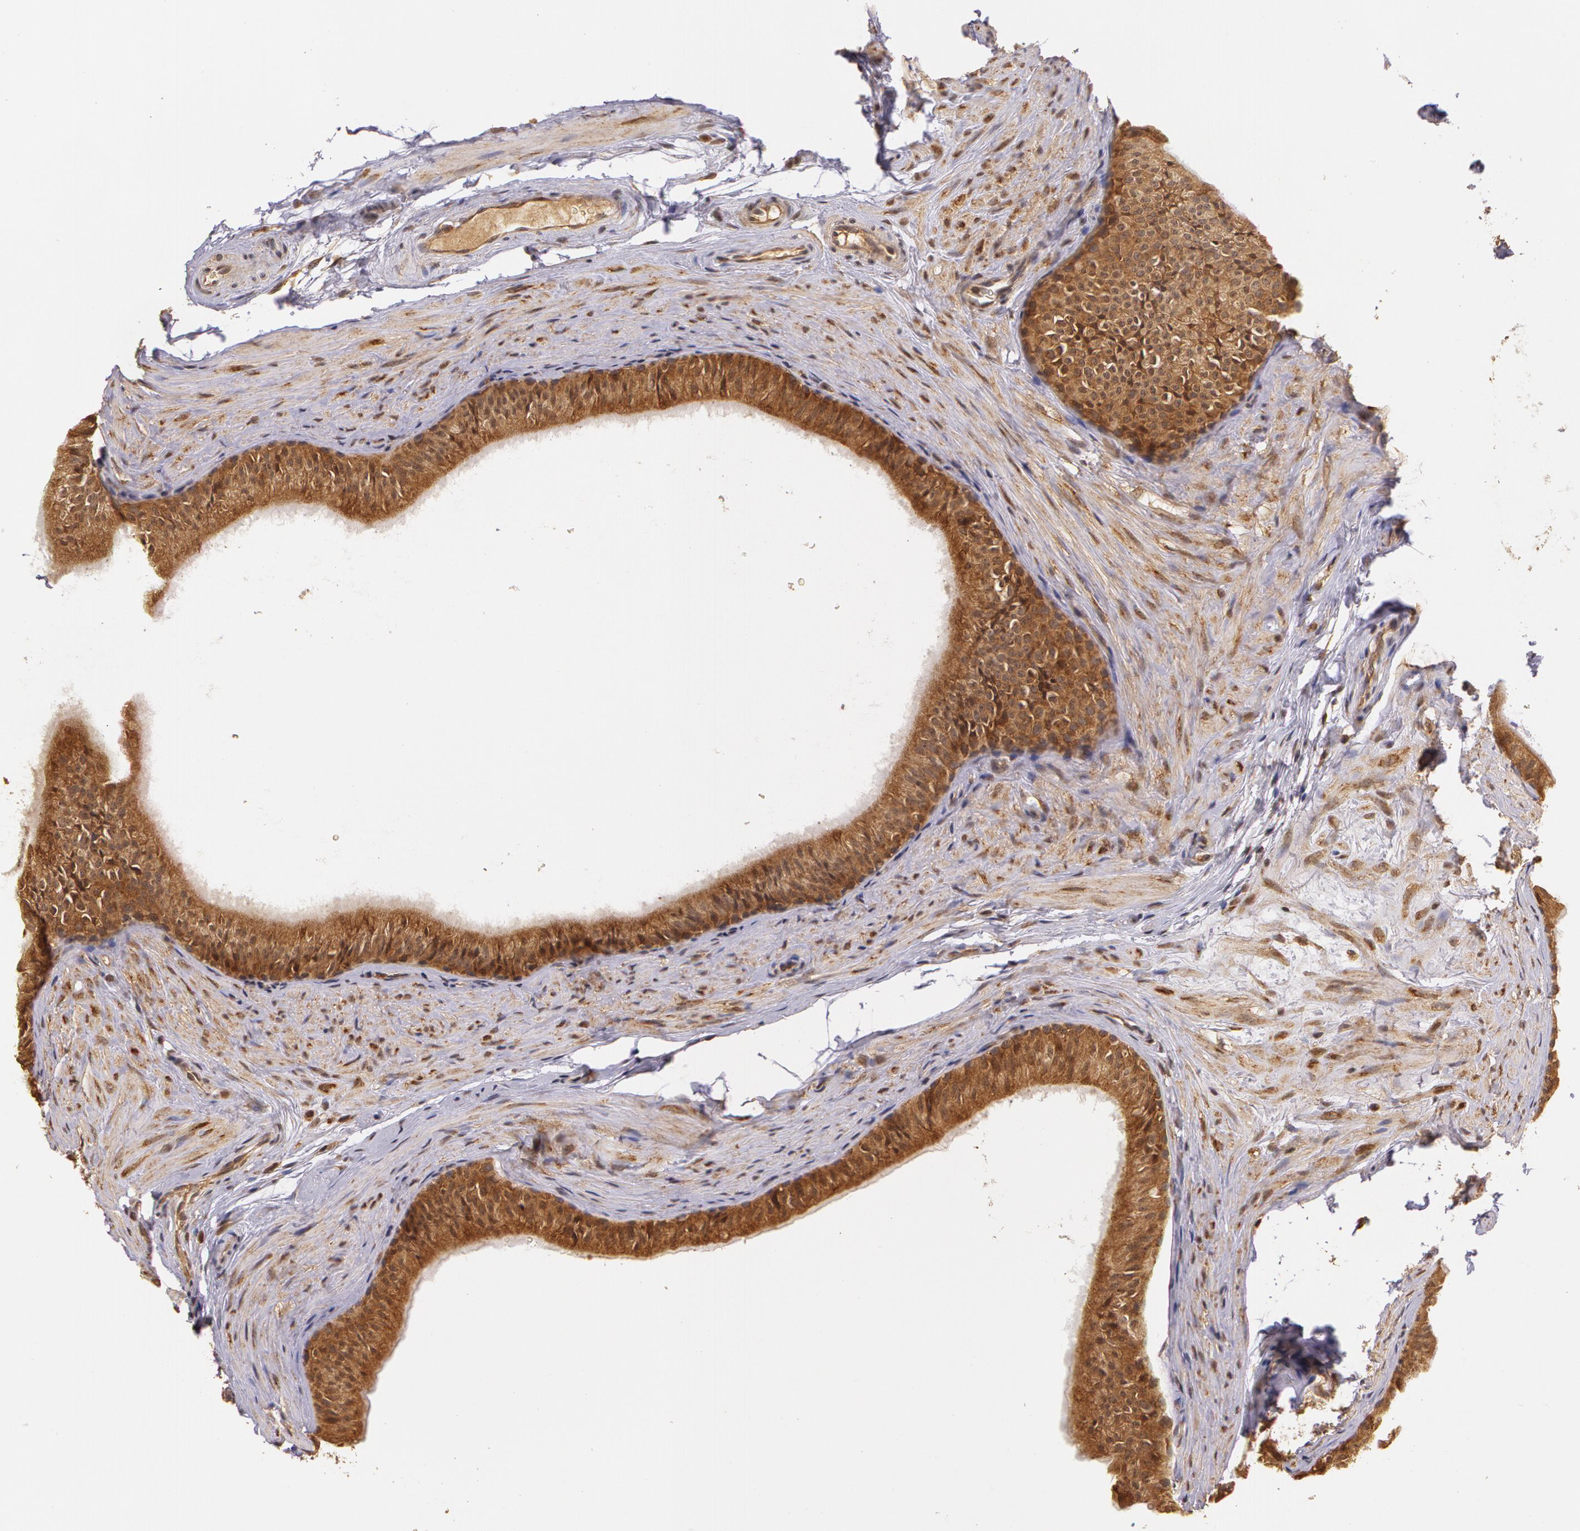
{"staining": {"intensity": "strong", "quantity": ">75%", "location": "cytoplasmic/membranous"}, "tissue": "epididymis", "cell_type": "Glandular cells", "image_type": "normal", "snomed": [{"axis": "morphology", "description": "Normal tissue, NOS"}, {"axis": "topography", "description": "Testis"}, {"axis": "topography", "description": "Epididymis"}], "caption": "The immunohistochemical stain highlights strong cytoplasmic/membranous staining in glandular cells of benign epididymis.", "gene": "ASCC2", "patient": {"sex": "male", "age": 36}}